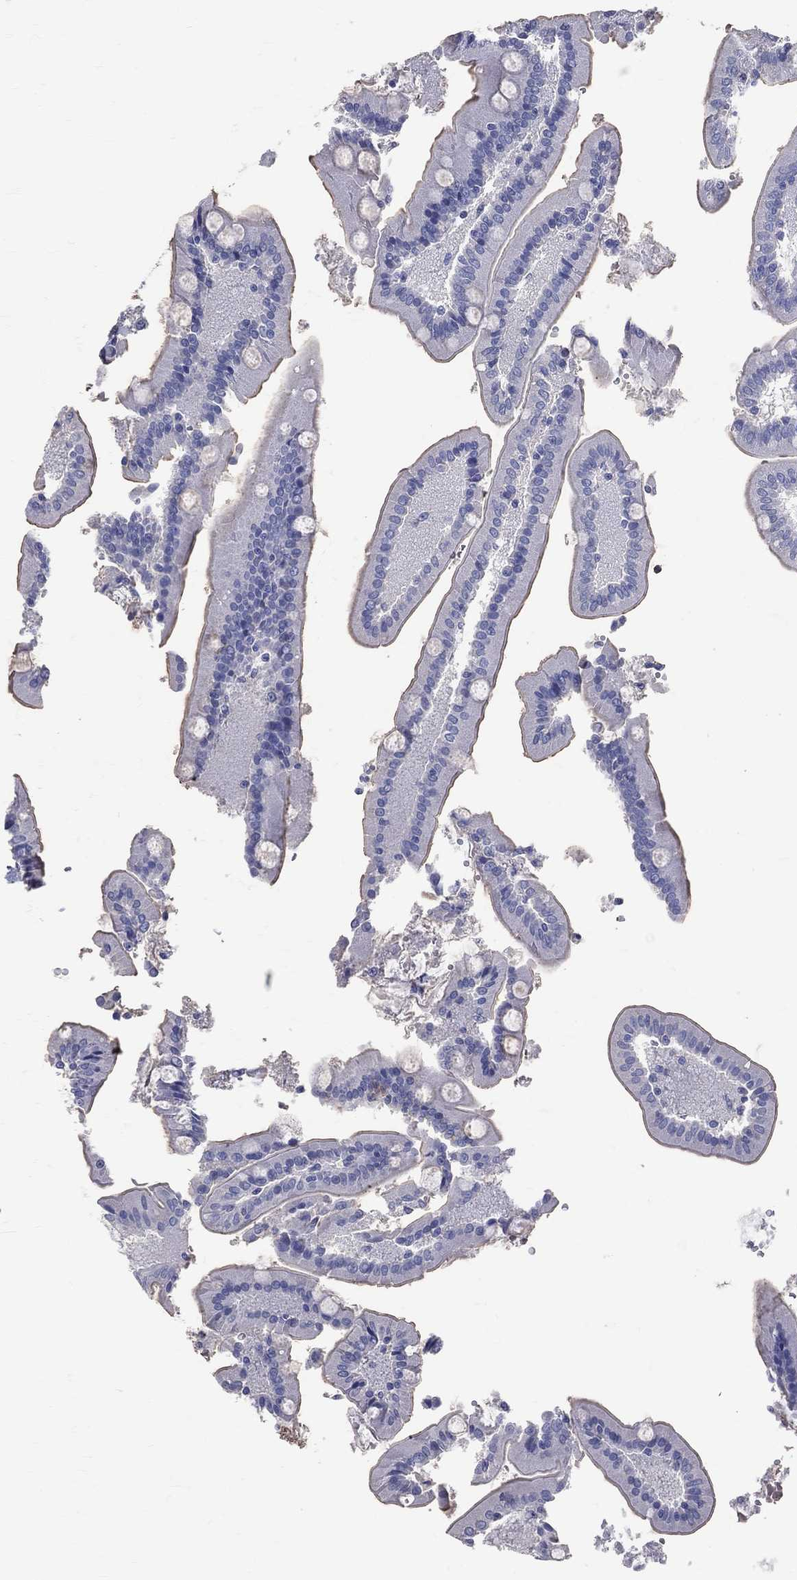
{"staining": {"intensity": "negative", "quantity": "none", "location": "none"}, "tissue": "duodenum", "cell_type": "Glandular cells", "image_type": "normal", "snomed": [{"axis": "morphology", "description": "Normal tissue, NOS"}, {"axis": "topography", "description": "Duodenum"}], "caption": "The histopathology image shows no staining of glandular cells in benign duodenum.", "gene": "LAT", "patient": {"sex": "female", "age": 62}}